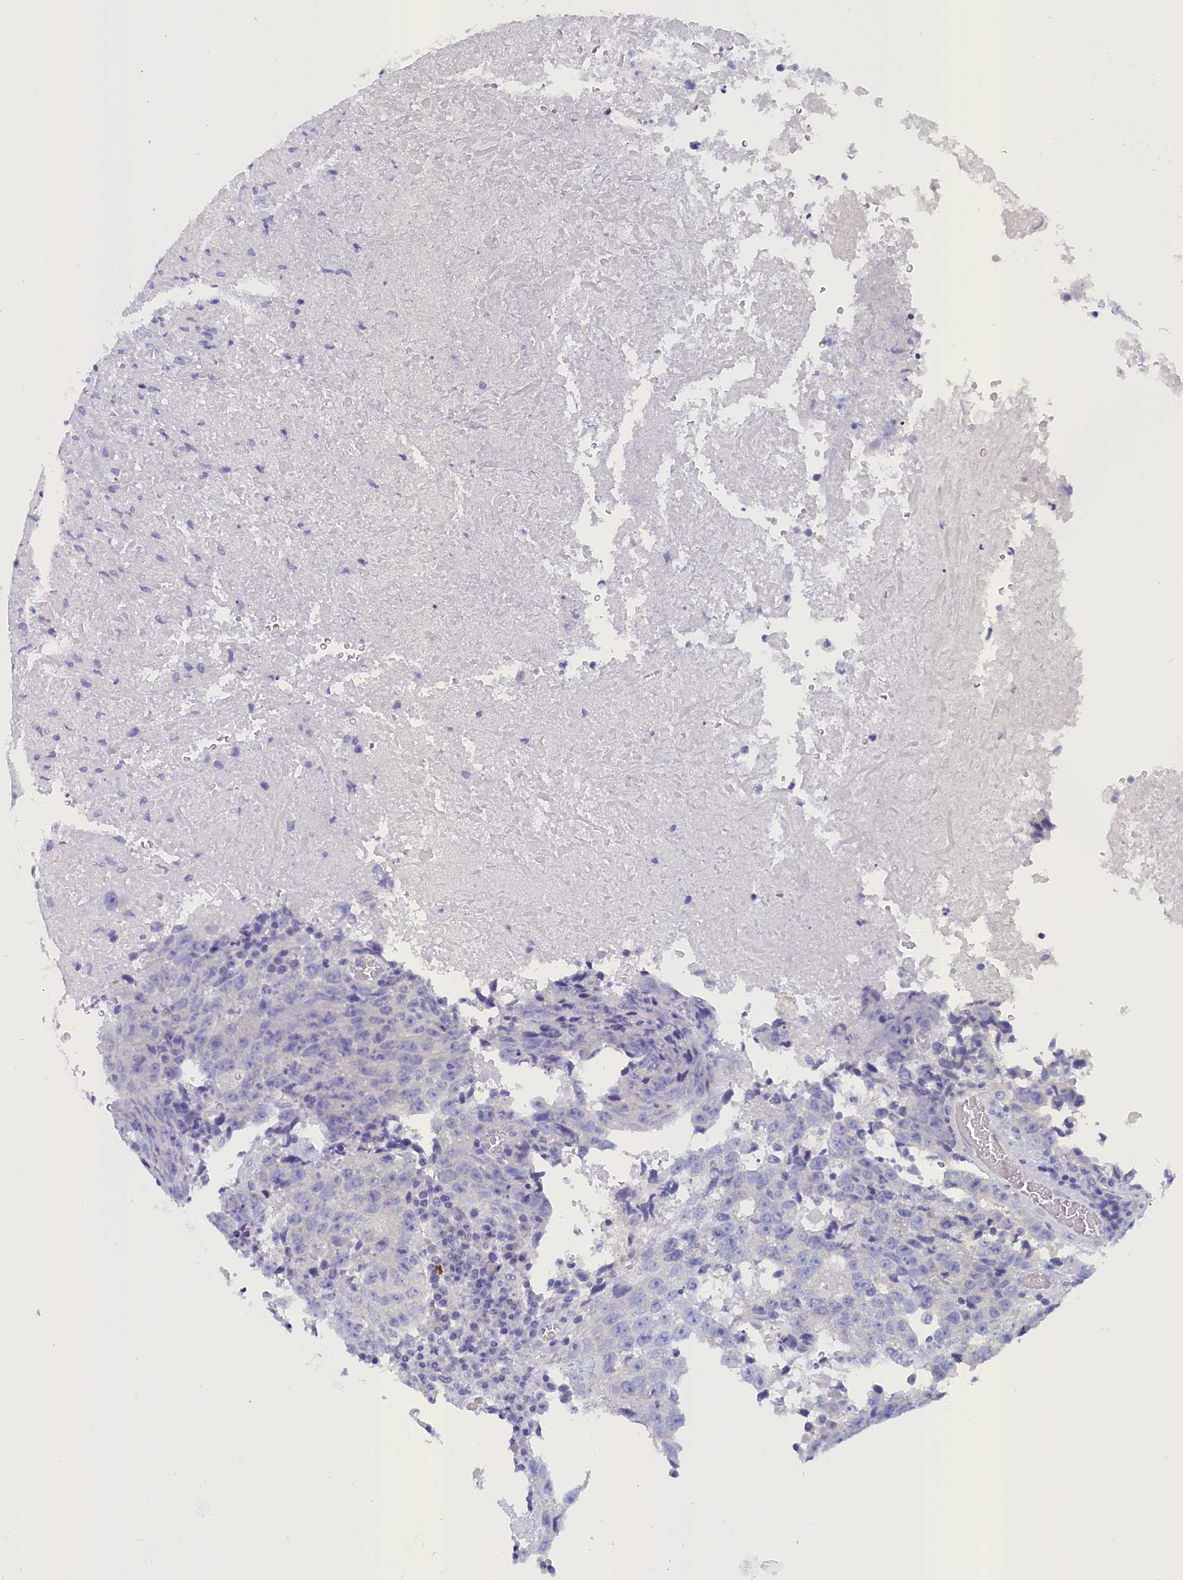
{"staining": {"intensity": "negative", "quantity": "none", "location": "none"}, "tissue": "testis cancer", "cell_type": "Tumor cells", "image_type": "cancer", "snomed": [{"axis": "morphology", "description": "Necrosis, NOS"}, {"axis": "morphology", "description": "Carcinoma, Embryonal, NOS"}, {"axis": "topography", "description": "Testis"}], "caption": "A micrograph of human testis embryonal carcinoma is negative for staining in tumor cells. (DAB (3,3'-diaminobenzidine) IHC, high magnification).", "gene": "ANKRD2", "patient": {"sex": "male", "age": 19}}